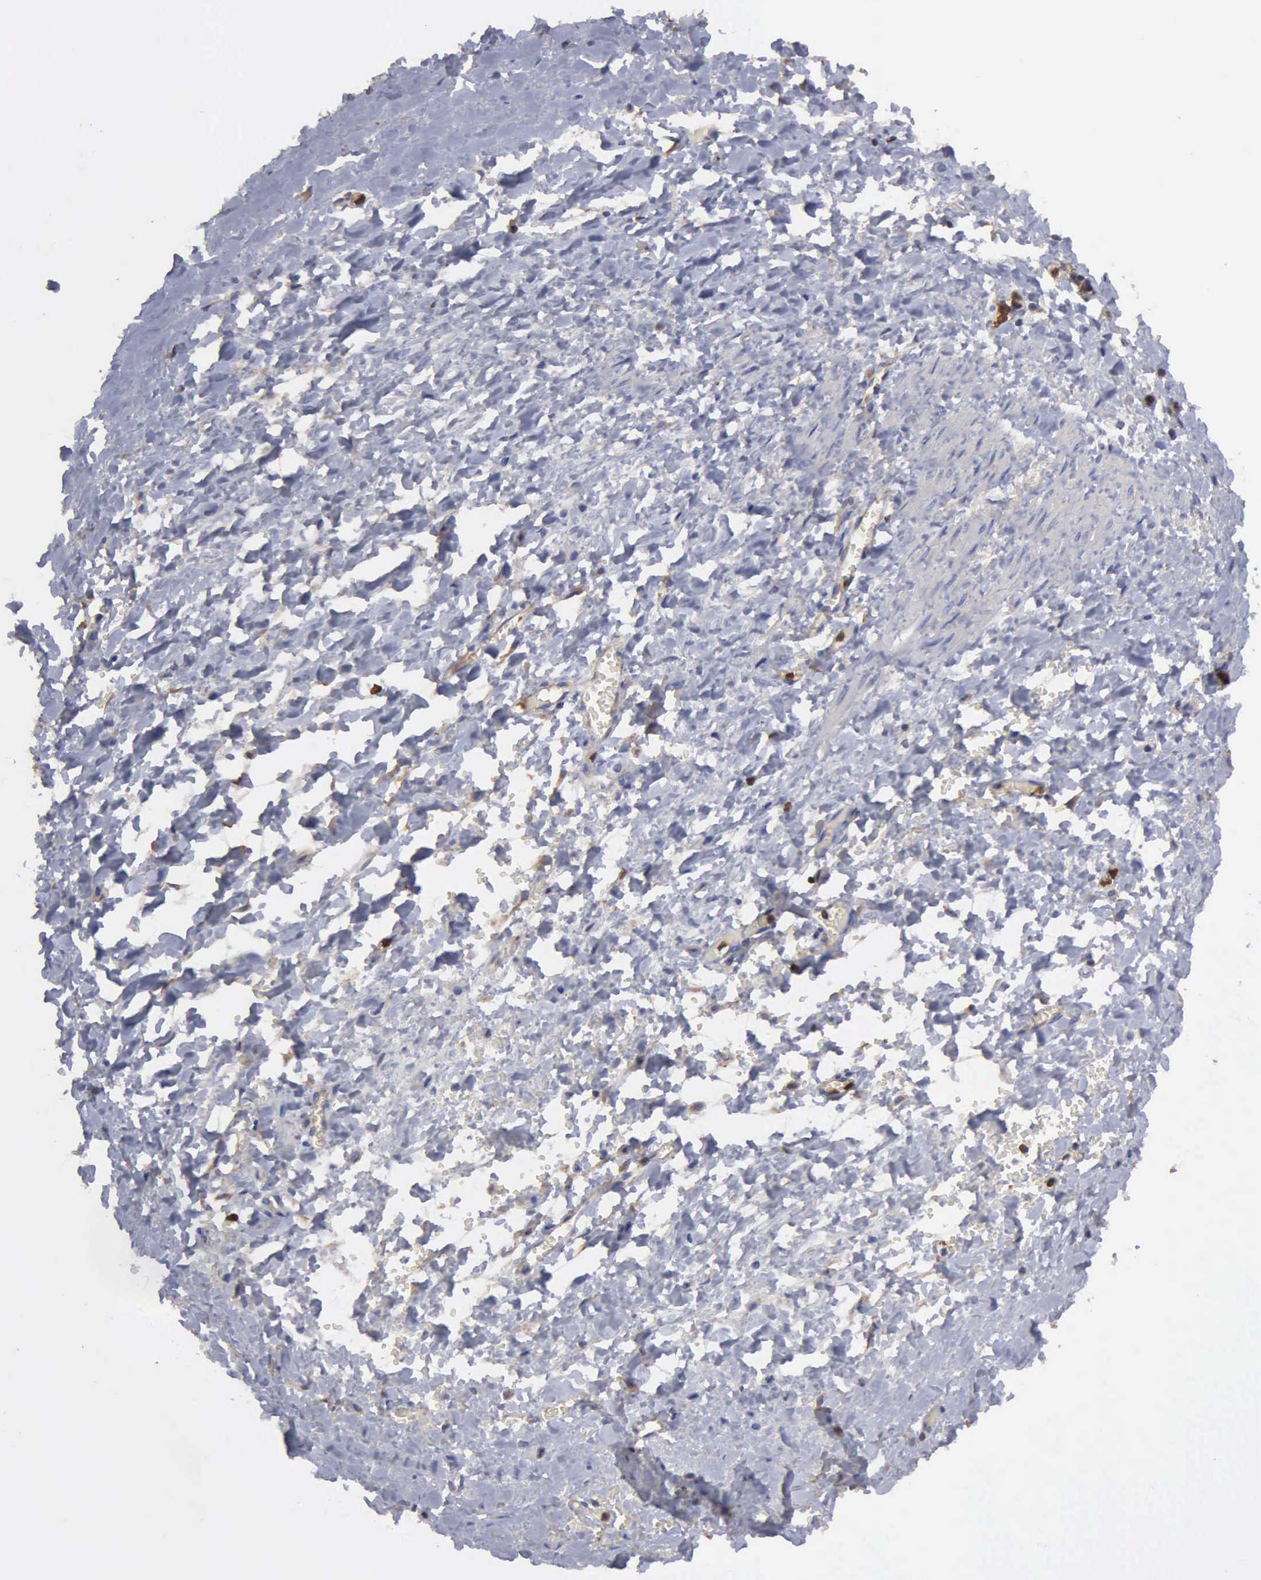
{"staining": {"intensity": "negative", "quantity": "none", "location": "none"}, "tissue": "smooth muscle", "cell_type": "Smooth muscle cells", "image_type": "normal", "snomed": [{"axis": "morphology", "description": "Normal tissue, NOS"}, {"axis": "topography", "description": "Uterus"}], "caption": "Protein analysis of normal smooth muscle reveals no significant positivity in smooth muscle cells.", "gene": "G6PD", "patient": {"sex": "female", "age": 56}}